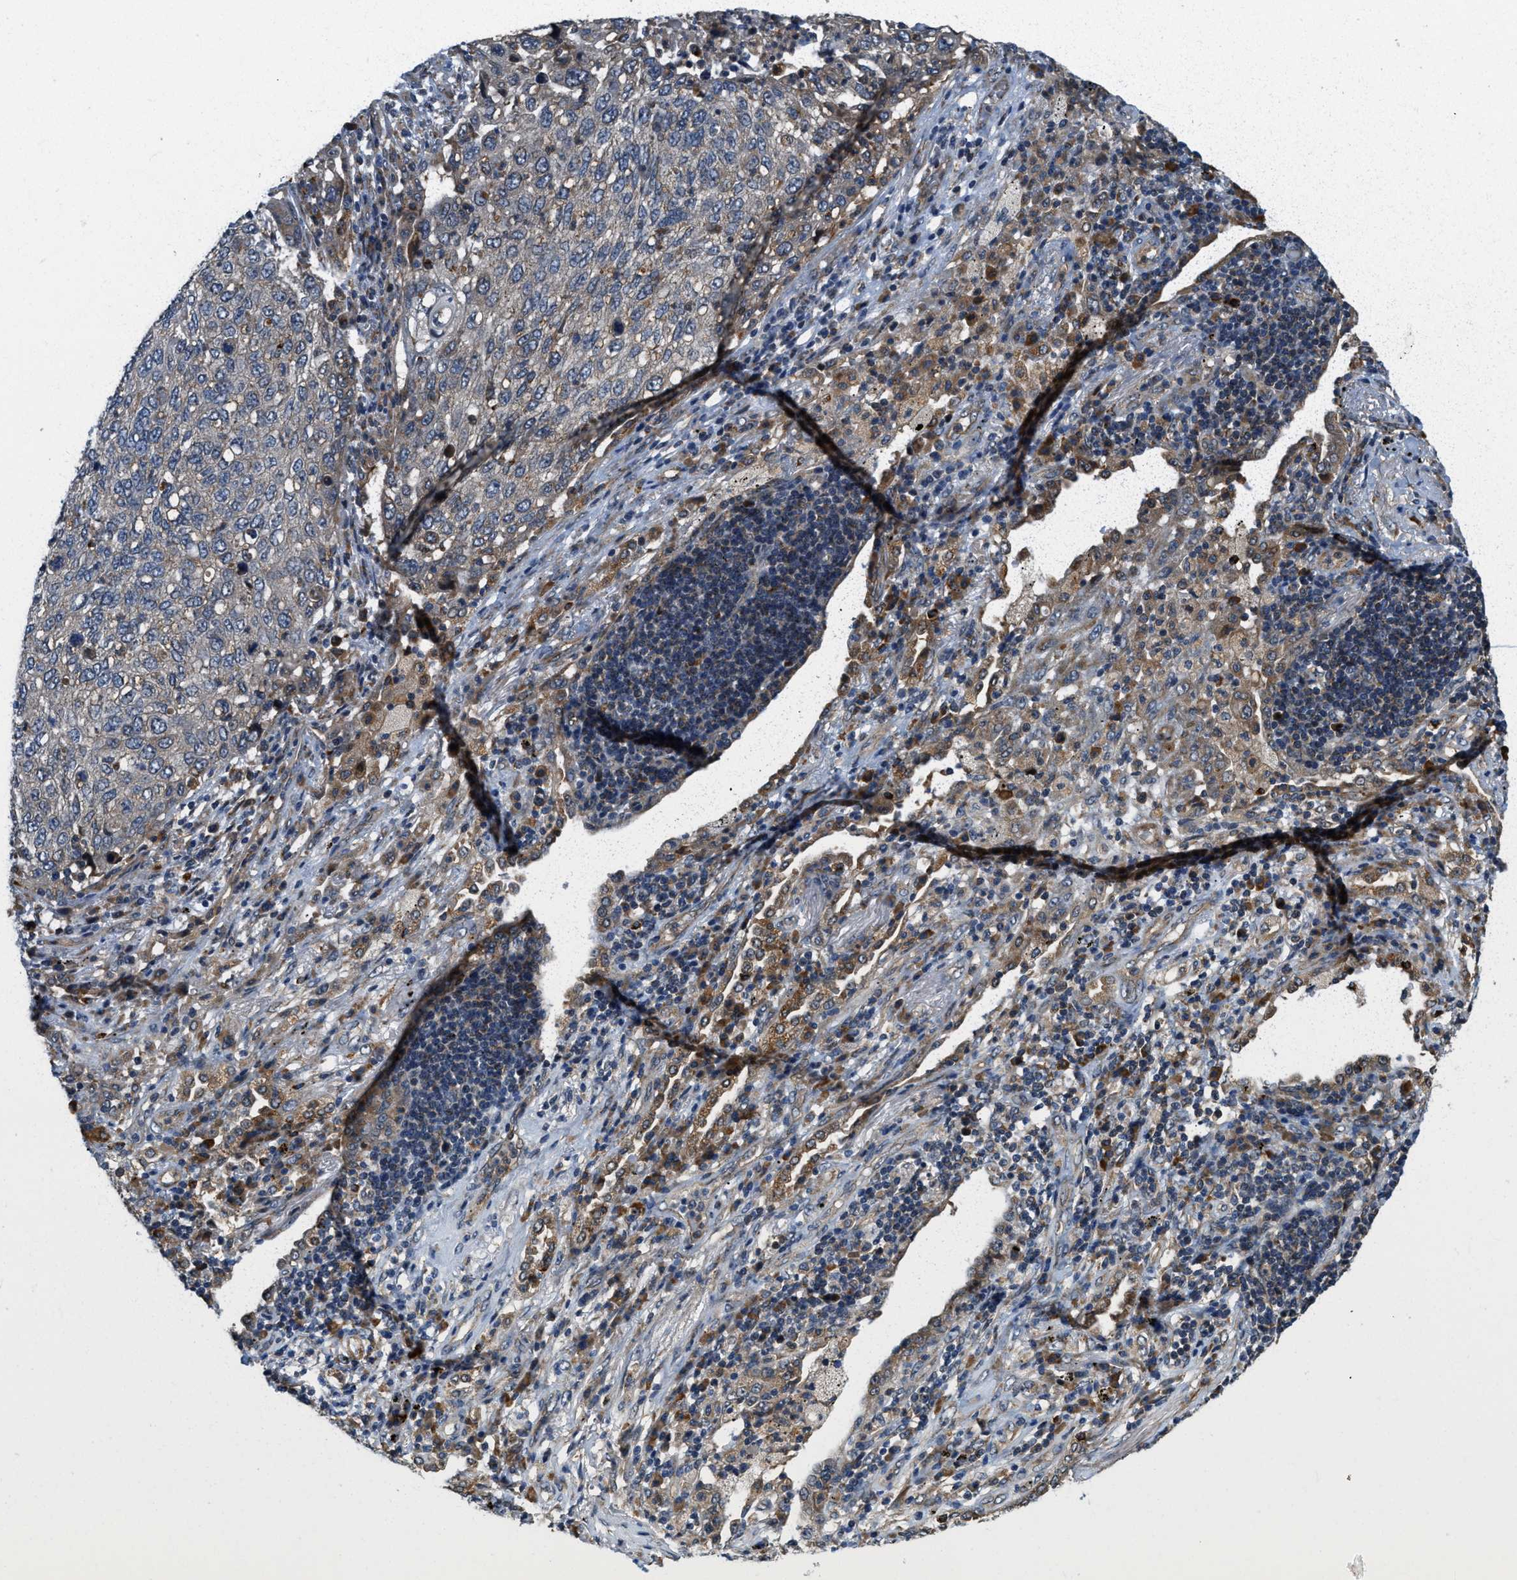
{"staining": {"intensity": "weak", "quantity": "<25%", "location": "cytoplasmic/membranous"}, "tissue": "lung cancer", "cell_type": "Tumor cells", "image_type": "cancer", "snomed": [{"axis": "morphology", "description": "Squamous cell carcinoma, NOS"}, {"axis": "topography", "description": "Lung"}], "caption": "The image shows no significant expression in tumor cells of squamous cell carcinoma (lung). (Stains: DAB (3,3'-diaminobenzidine) immunohistochemistry with hematoxylin counter stain, Microscopy: brightfield microscopy at high magnification).", "gene": "STARD3NL", "patient": {"sex": "female", "age": 63}}